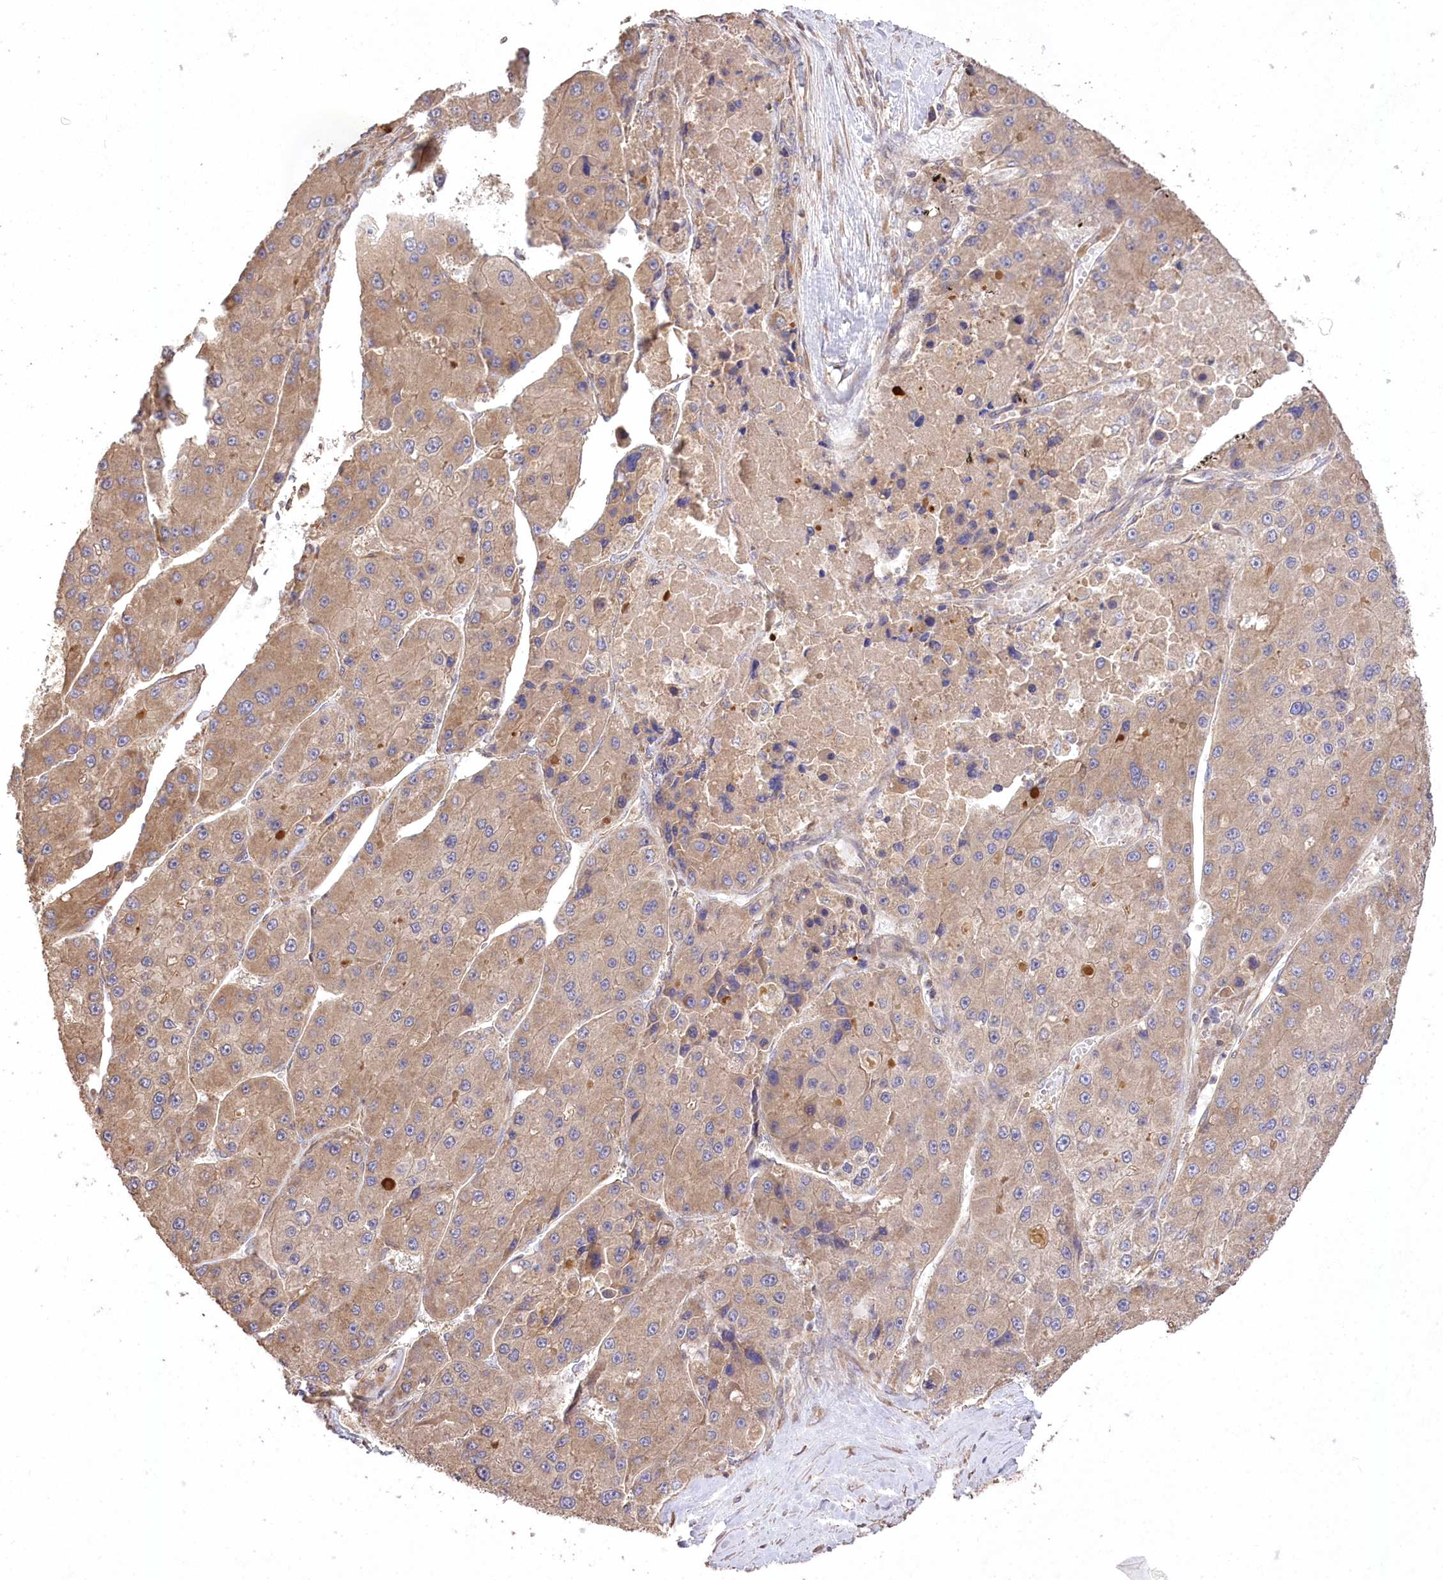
{"staining": {"intensity": "moderate", "quantity": ">75%", "location": "cytoplasmic/membranous"}, "tissue": "liver cancer", "cell_type": "Tumor cells", "image_type": "cancer", "snomed": [{"axis": "morphology", "description": "Carcinoma, Hepatocellular, NOS"}, {"axis": "topography", "description": "Liver"}], "caption": "Immunohistochemistry (DAB) staining of human liver cancer exhibits moderate cytoplasmic/membranous protein staining in approximately >75% of tumor cells.", "gene": "PRSS53", "patient": {"sex": "female", "age": 73}}